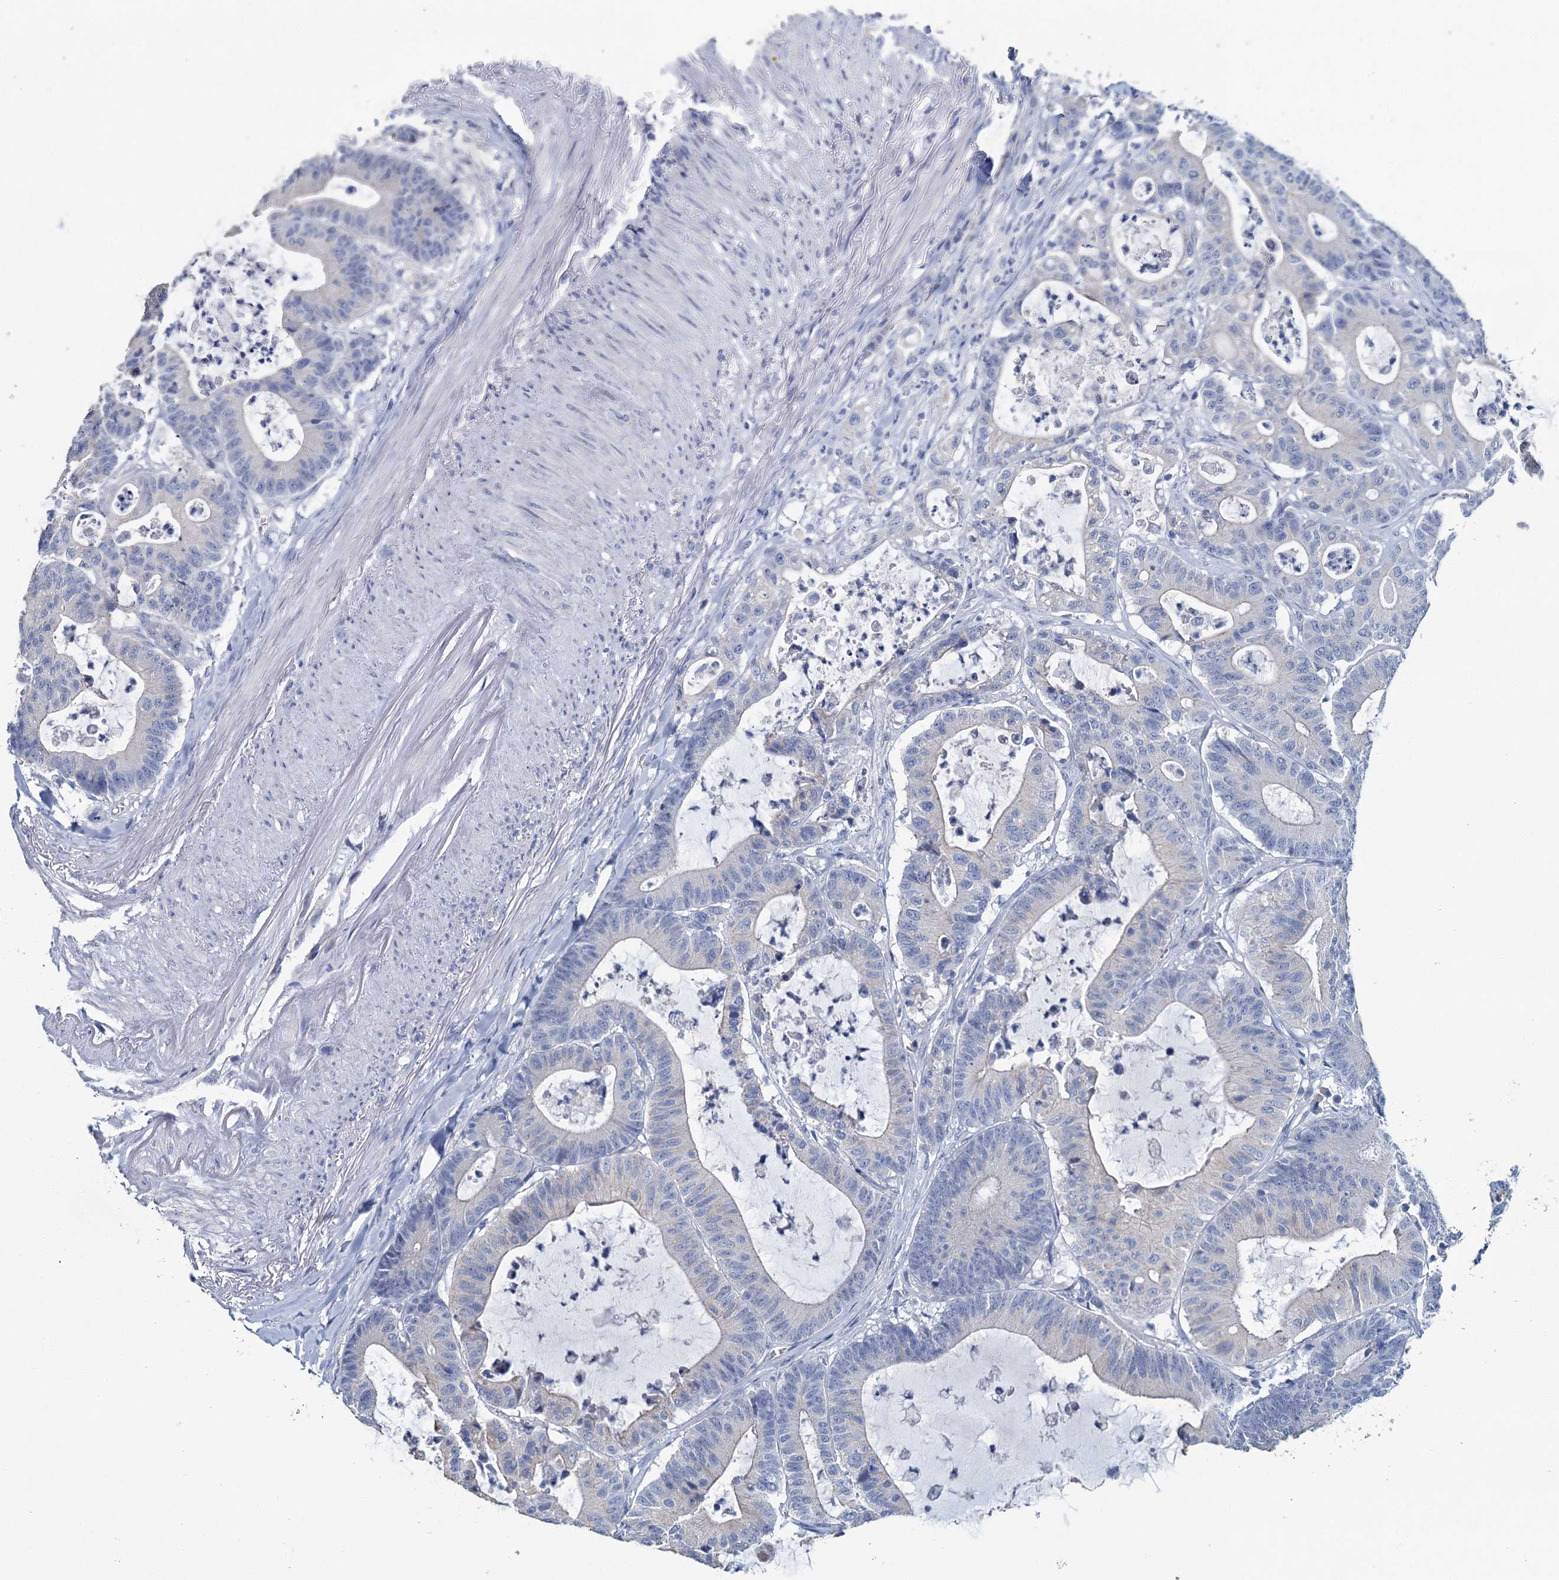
{"staining": {"intensity": "negative", "quantity": "none", "location": "none"}, "tissue": "colorectal cancer", "cell_type": "Tumor cells", "image_type": "cancer", "snomed": [{"axis": "morphology", "description": "Adenocarcinoma, NOS"}, {"axis": "topography", "description": "Colon"}], "caption": "Colorectal cancer (adenocarcinoma) was stained to show a protein in brown. There is no significant positivity in tumor cells.", "gene": "SNCB", "patient": {"sex": "female", "age": 84}}